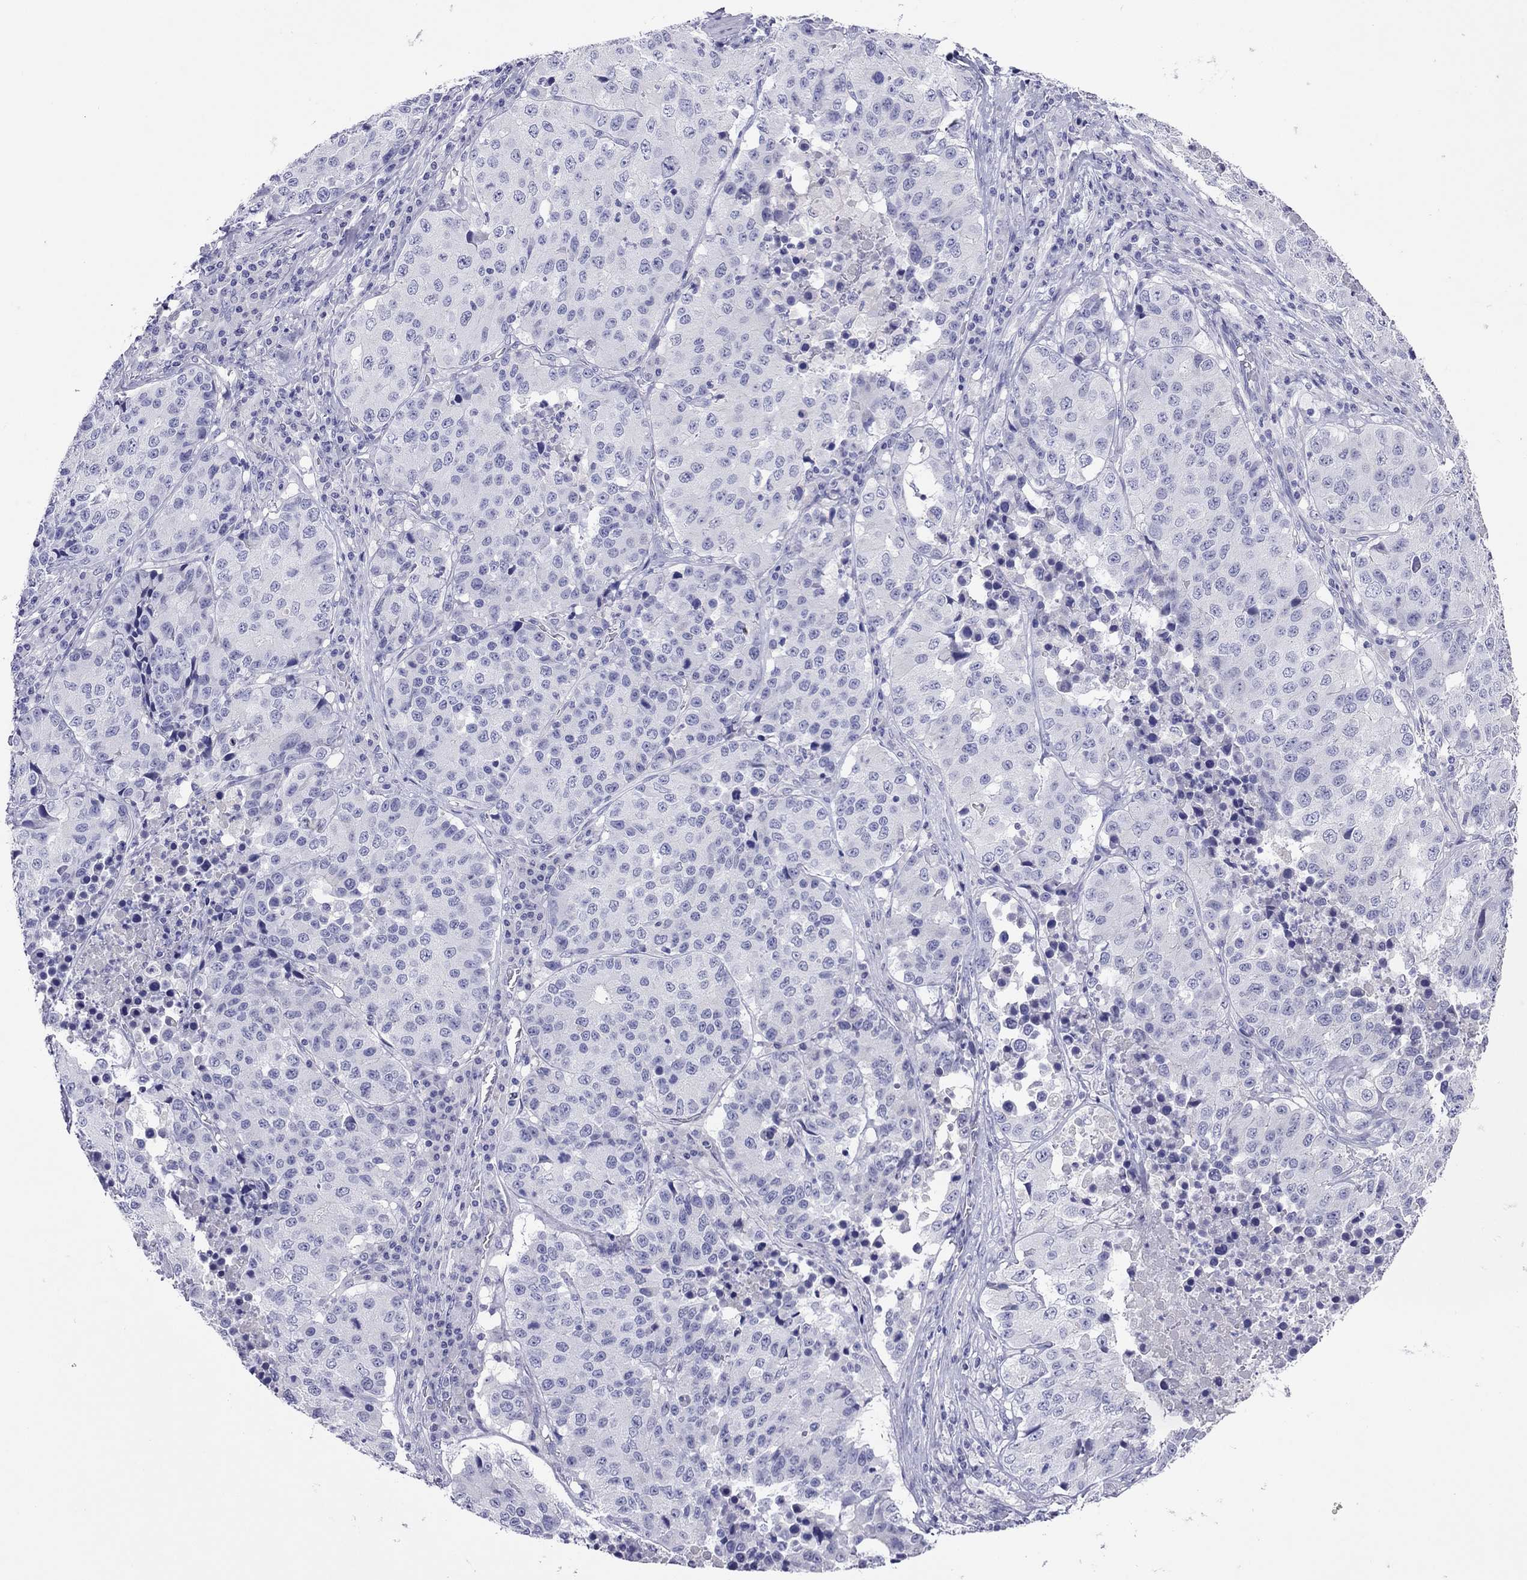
{"staining": {"intensity": "negative", "quantity": "none", "location": "none"}, "tissue": "stomach cancer", "cell_type": "Tumor cells", "image_type": "cancer", "snomed": [{"axis": "morphology", "description": "Adenocarcinoma, NOS"}, {"axis": "topography", "description": "Stomach"}], "caption": "There is no significant expression in tumor cells of stomach adenocarcinoma.", "gene": "CAPNS2", "patient": {"sex": "male", "age": 71}}